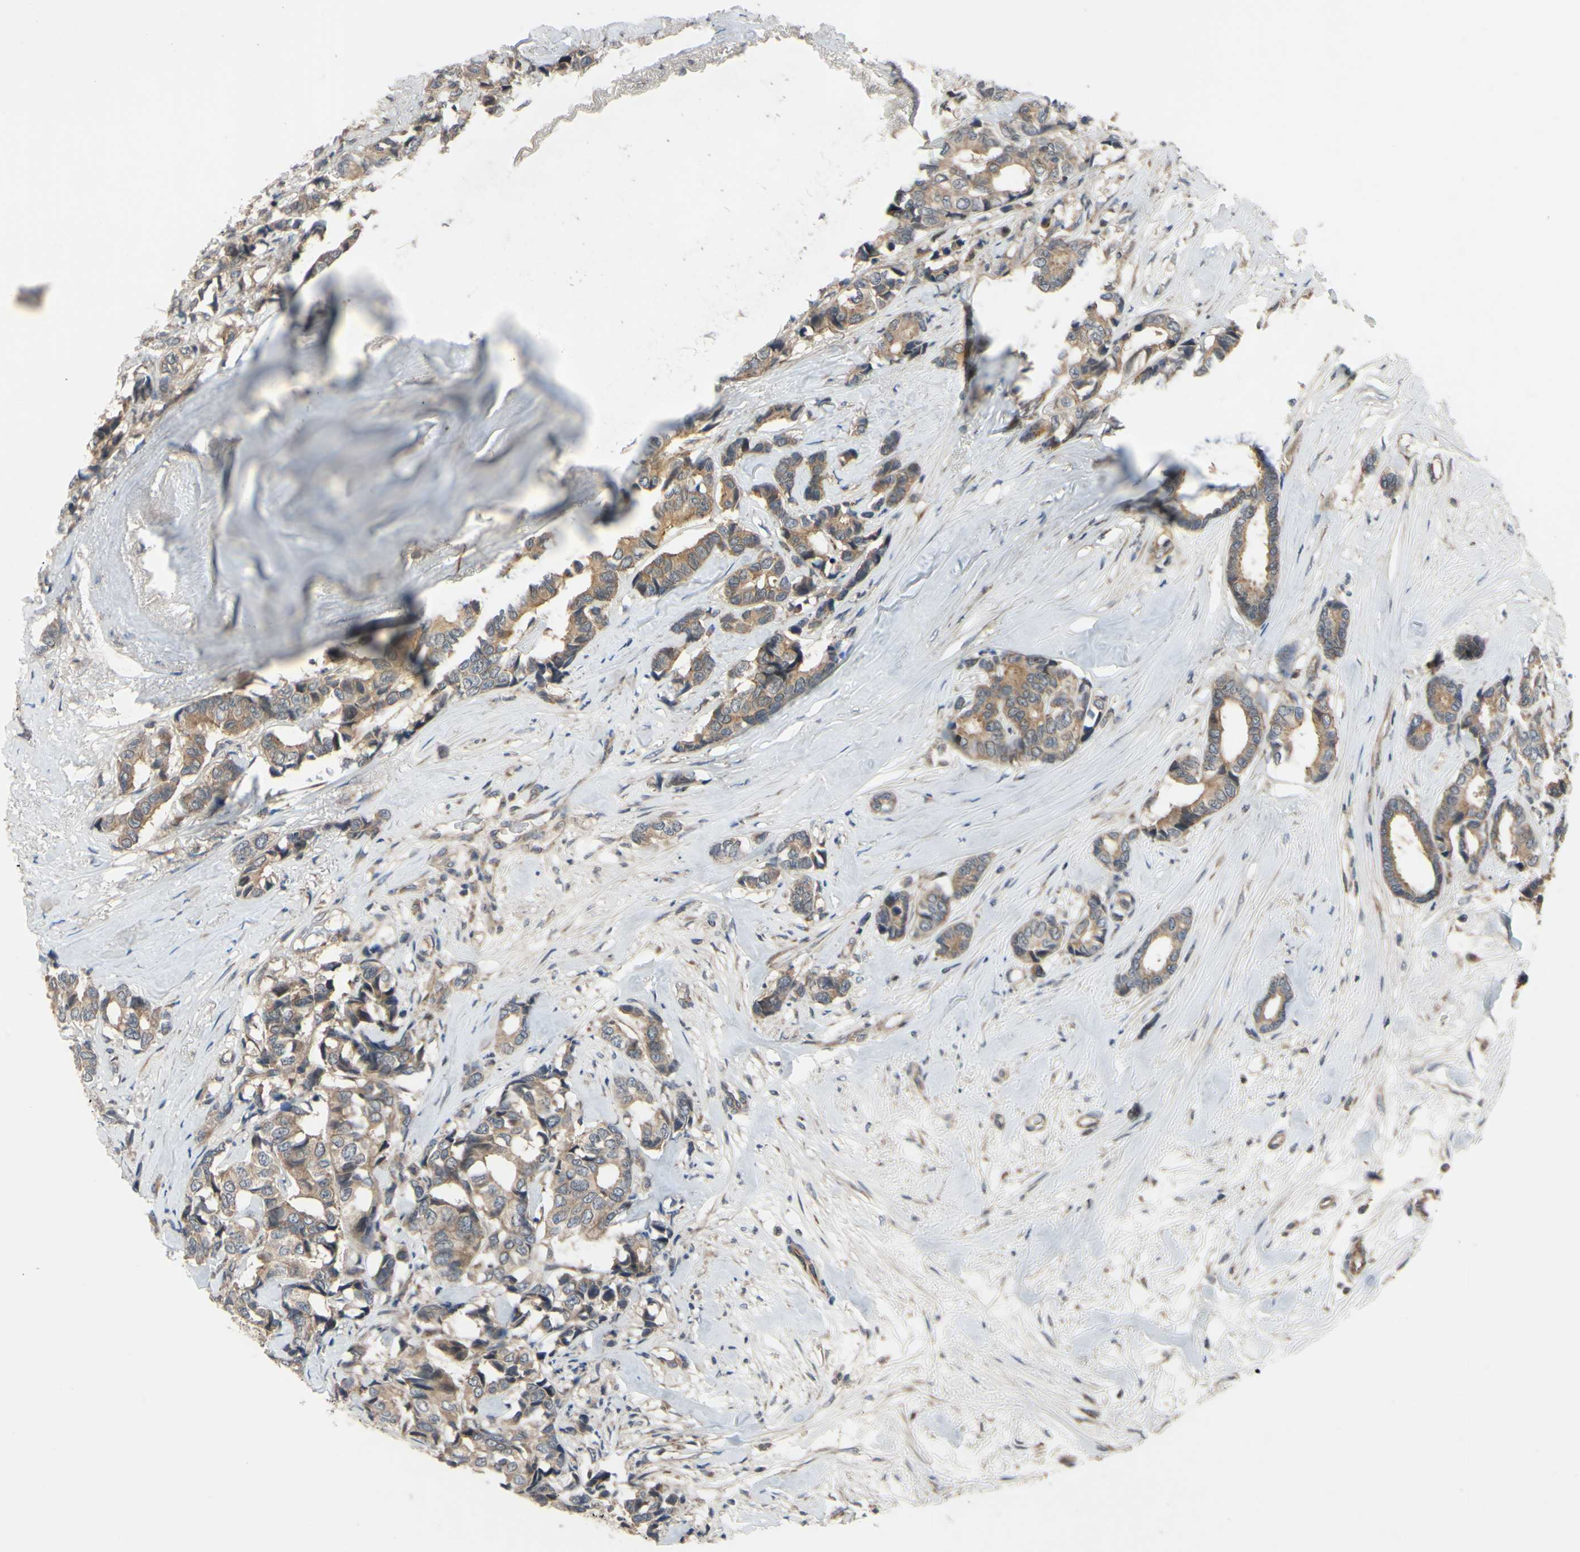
{"staining": {"intensity": "moderate", "quantity": ">75%", "location": "cytoplasmic/membranous"}, "tissue": "breast cancer", "cell_type": "Tumor cells", "image_type": "cancer", "snomed": [{"axis": "morphology", "description": "Duct carcinoma"}, {"axis": "topography", "description": "Breast"}], "caption": "A photomicrograph of human breast cancer (invasive ductal carcinoma) stained for a protein displays moderate cytoplasmic/membranous brown staining in tumor cells.", "gene": "XIAP", "patient": {"sex": "female", "age": 87}}